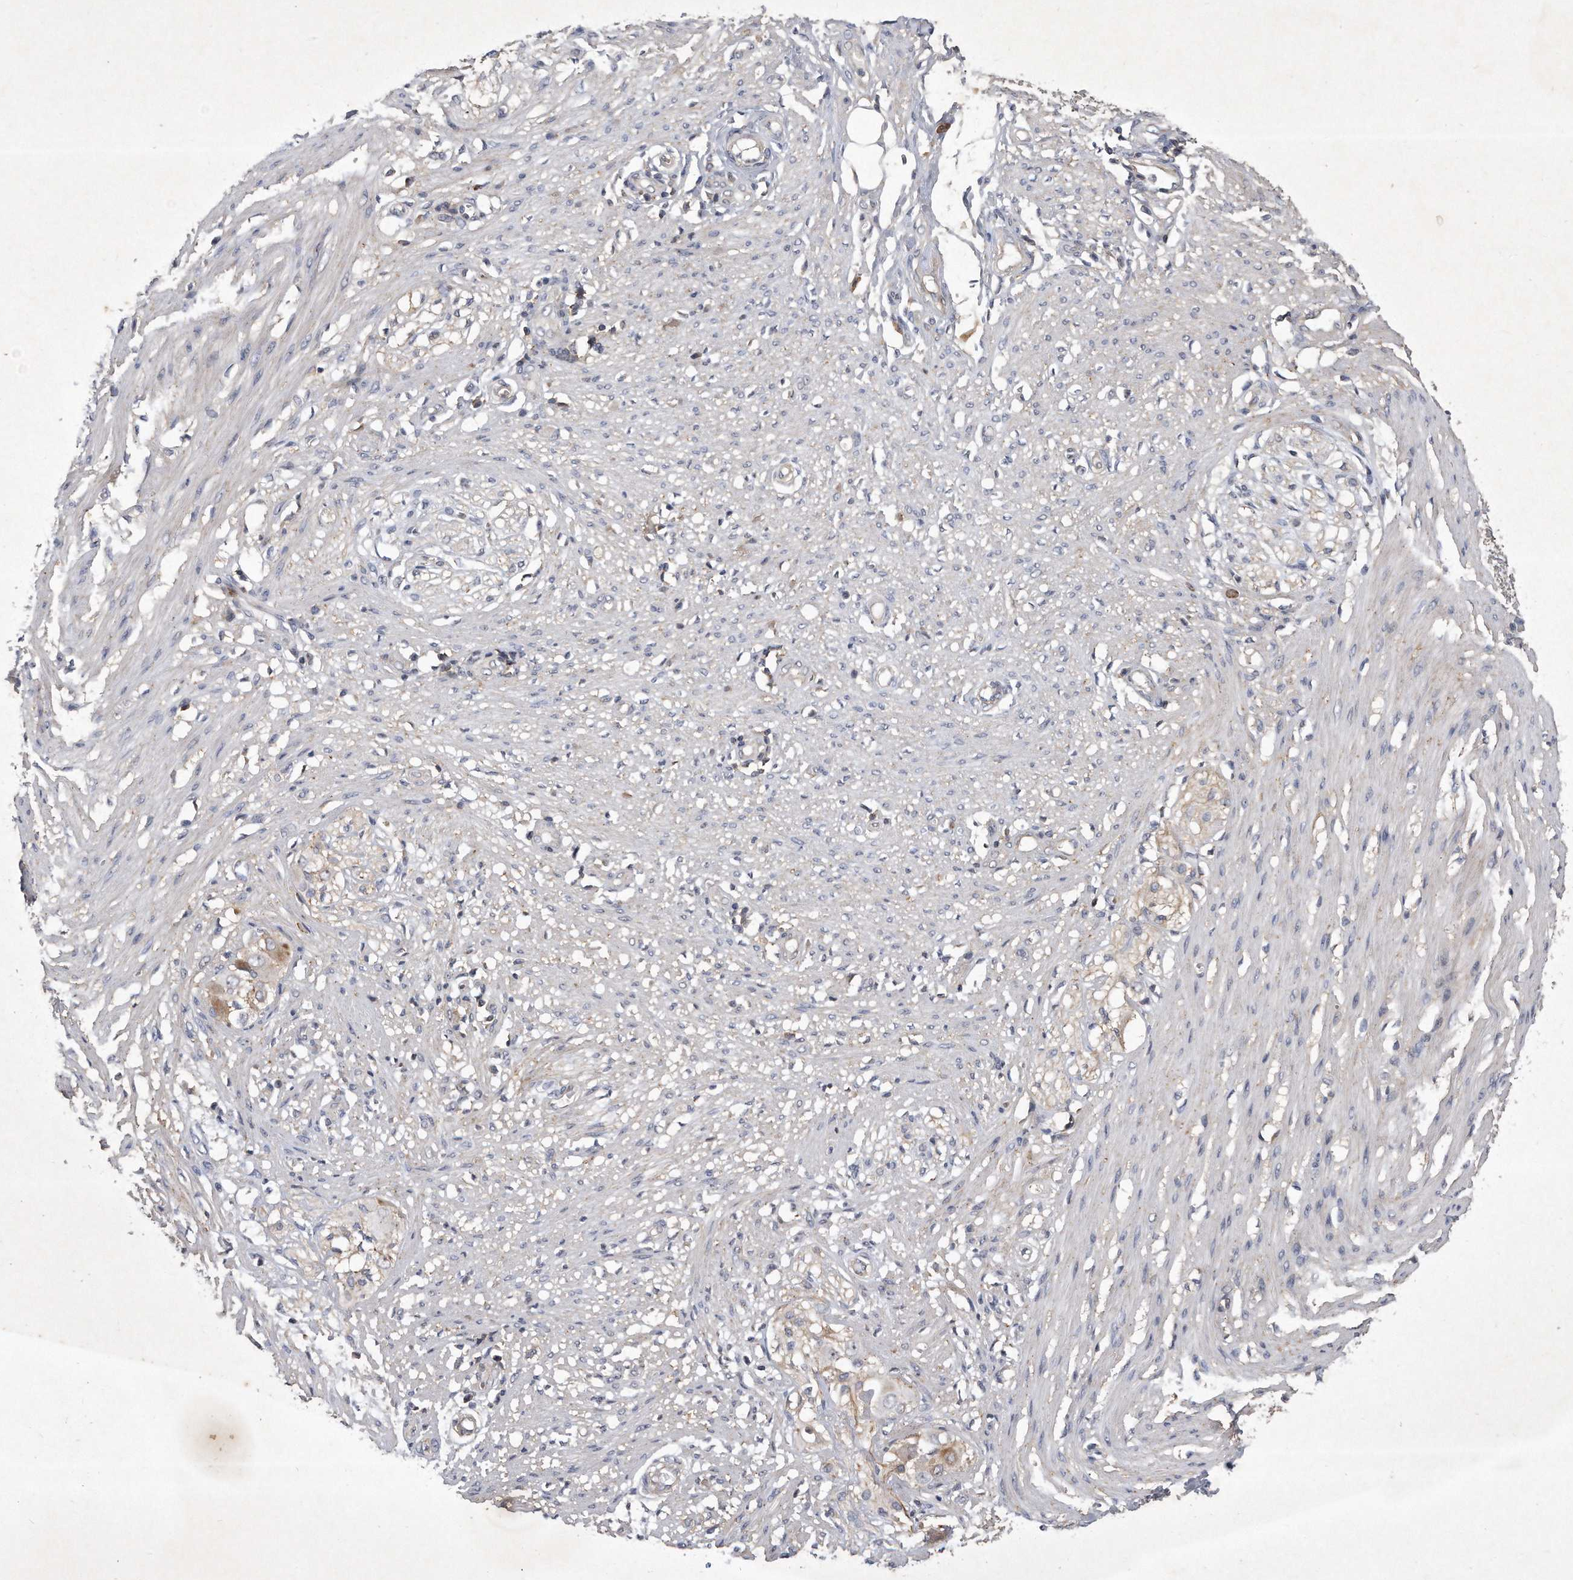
{"staining": {"intensity": "negative", "quantity": "none", "location": "none"}, "tissue": "smooth muscle", "cell_type": "Smooth muscle cells", "image_type": "normal", "snomed": [{"axis": "morphology", "description": "Normal tissue, NOS"}, {"axis": "morphology", "description": "Adenocarcinoma, NOS"}, {"axis": "topography", "description": "Colon"}, {"axis": "topography", "description": "Peripheral nerve tissue"}], "caption": "High magnification brightfield microscopy of benign smooth muscle stained with DAB (brown) and counterstained with hematoxylin (blue): smooth muscle cells show no significant positivity. (Stains: DAB (3,3'-diaminobenzidine) IHC with hematoxylin counter stain, Microscopy: brightfield microscopy at high magnification).", "gene": "PGBD2", "patient": {"sex": "male", "age": 14}}